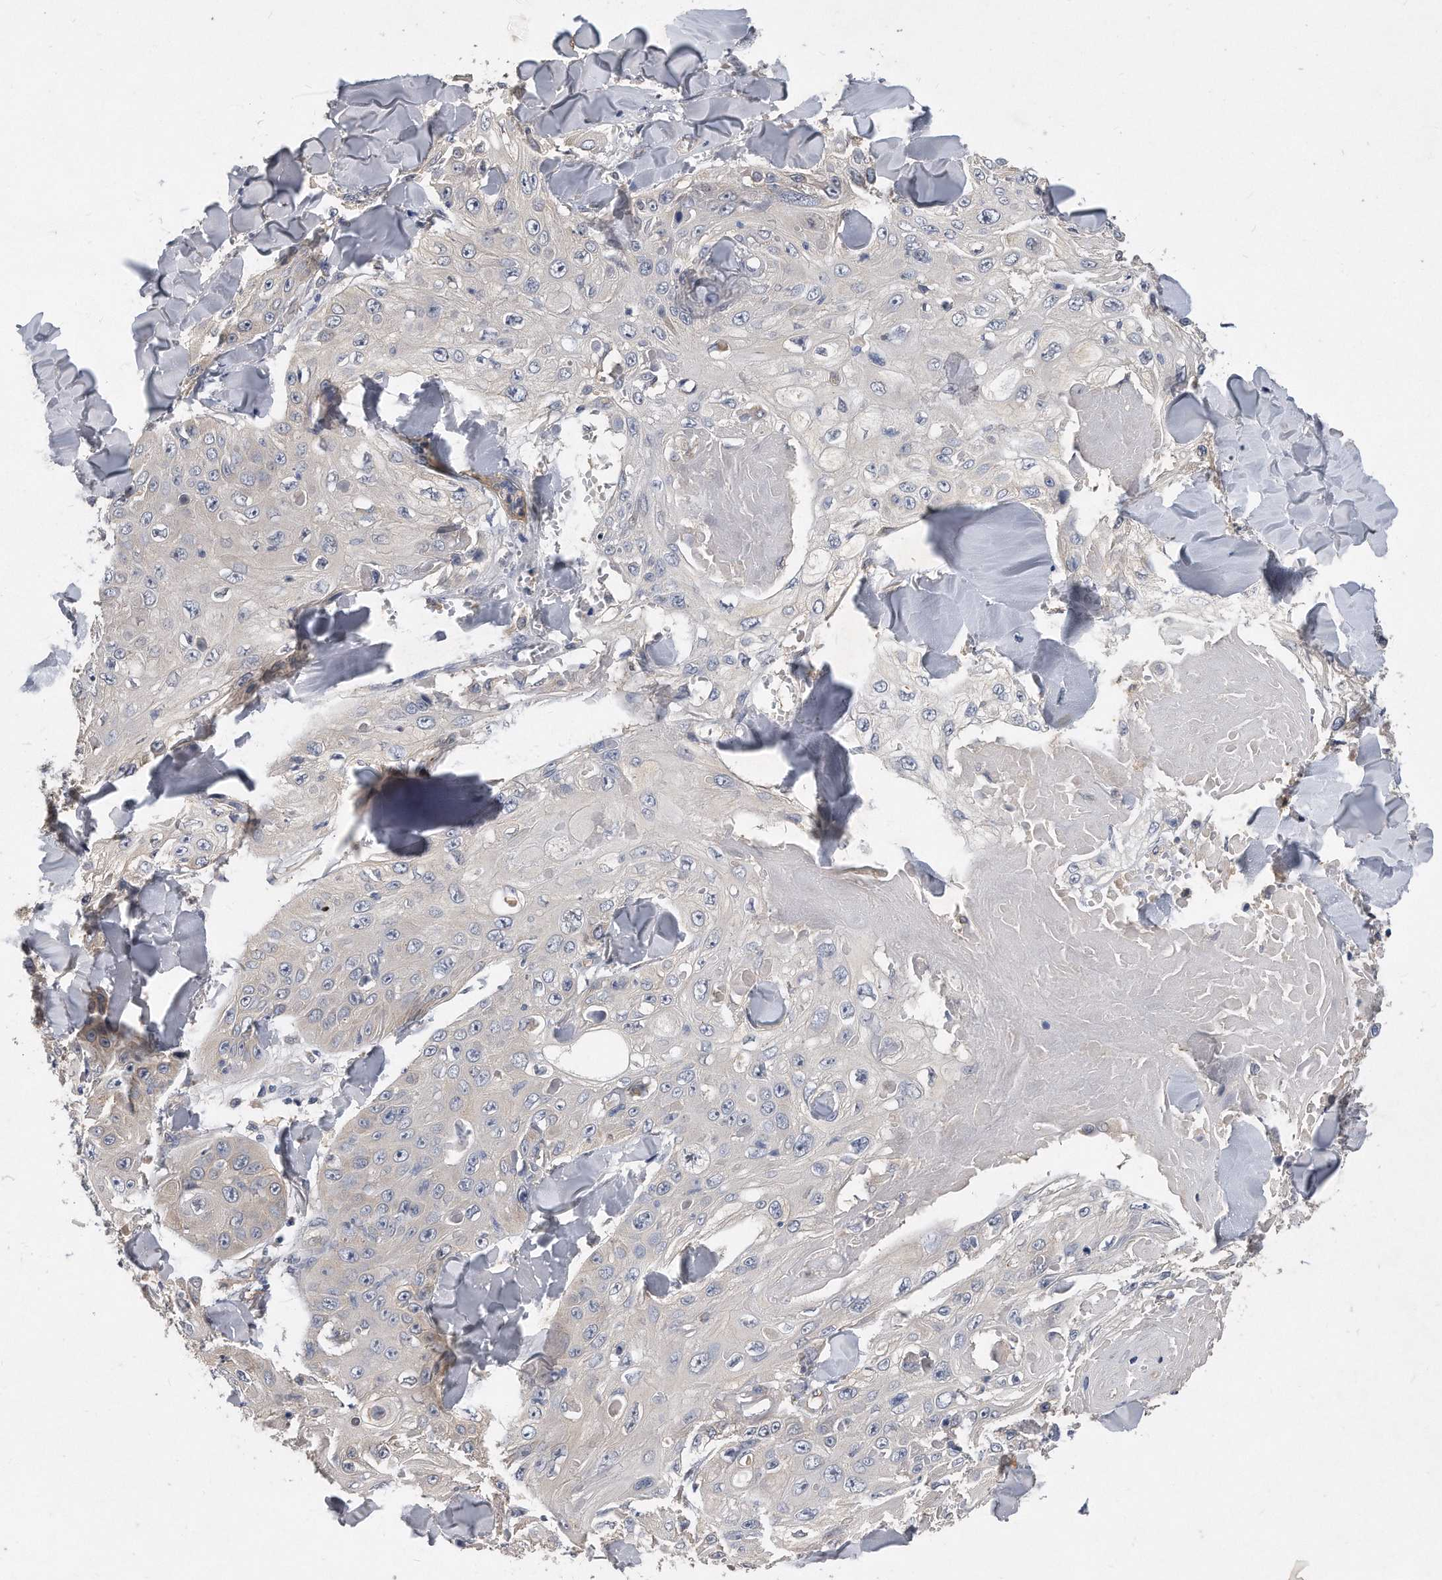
{"staining": {"intensity": "negative", "quantity": "none", "location": "none"}, "tissue": "skin cancer", "cell_type": "Tumor cells", "image_type": "cancer", "snomed": [{"axis": "morphology", "description": "Squamous cell carcinoma, NOS"}, {"axis": "topography", "description": "Skin"}], "caption": "Human skin cancer (squamous cell carcinoma) stained for a protein using immunohistochemistry displays no staining in tumor cells.", "gene": "HOMER3", "patient": {"sex": "male", "age": 86}}